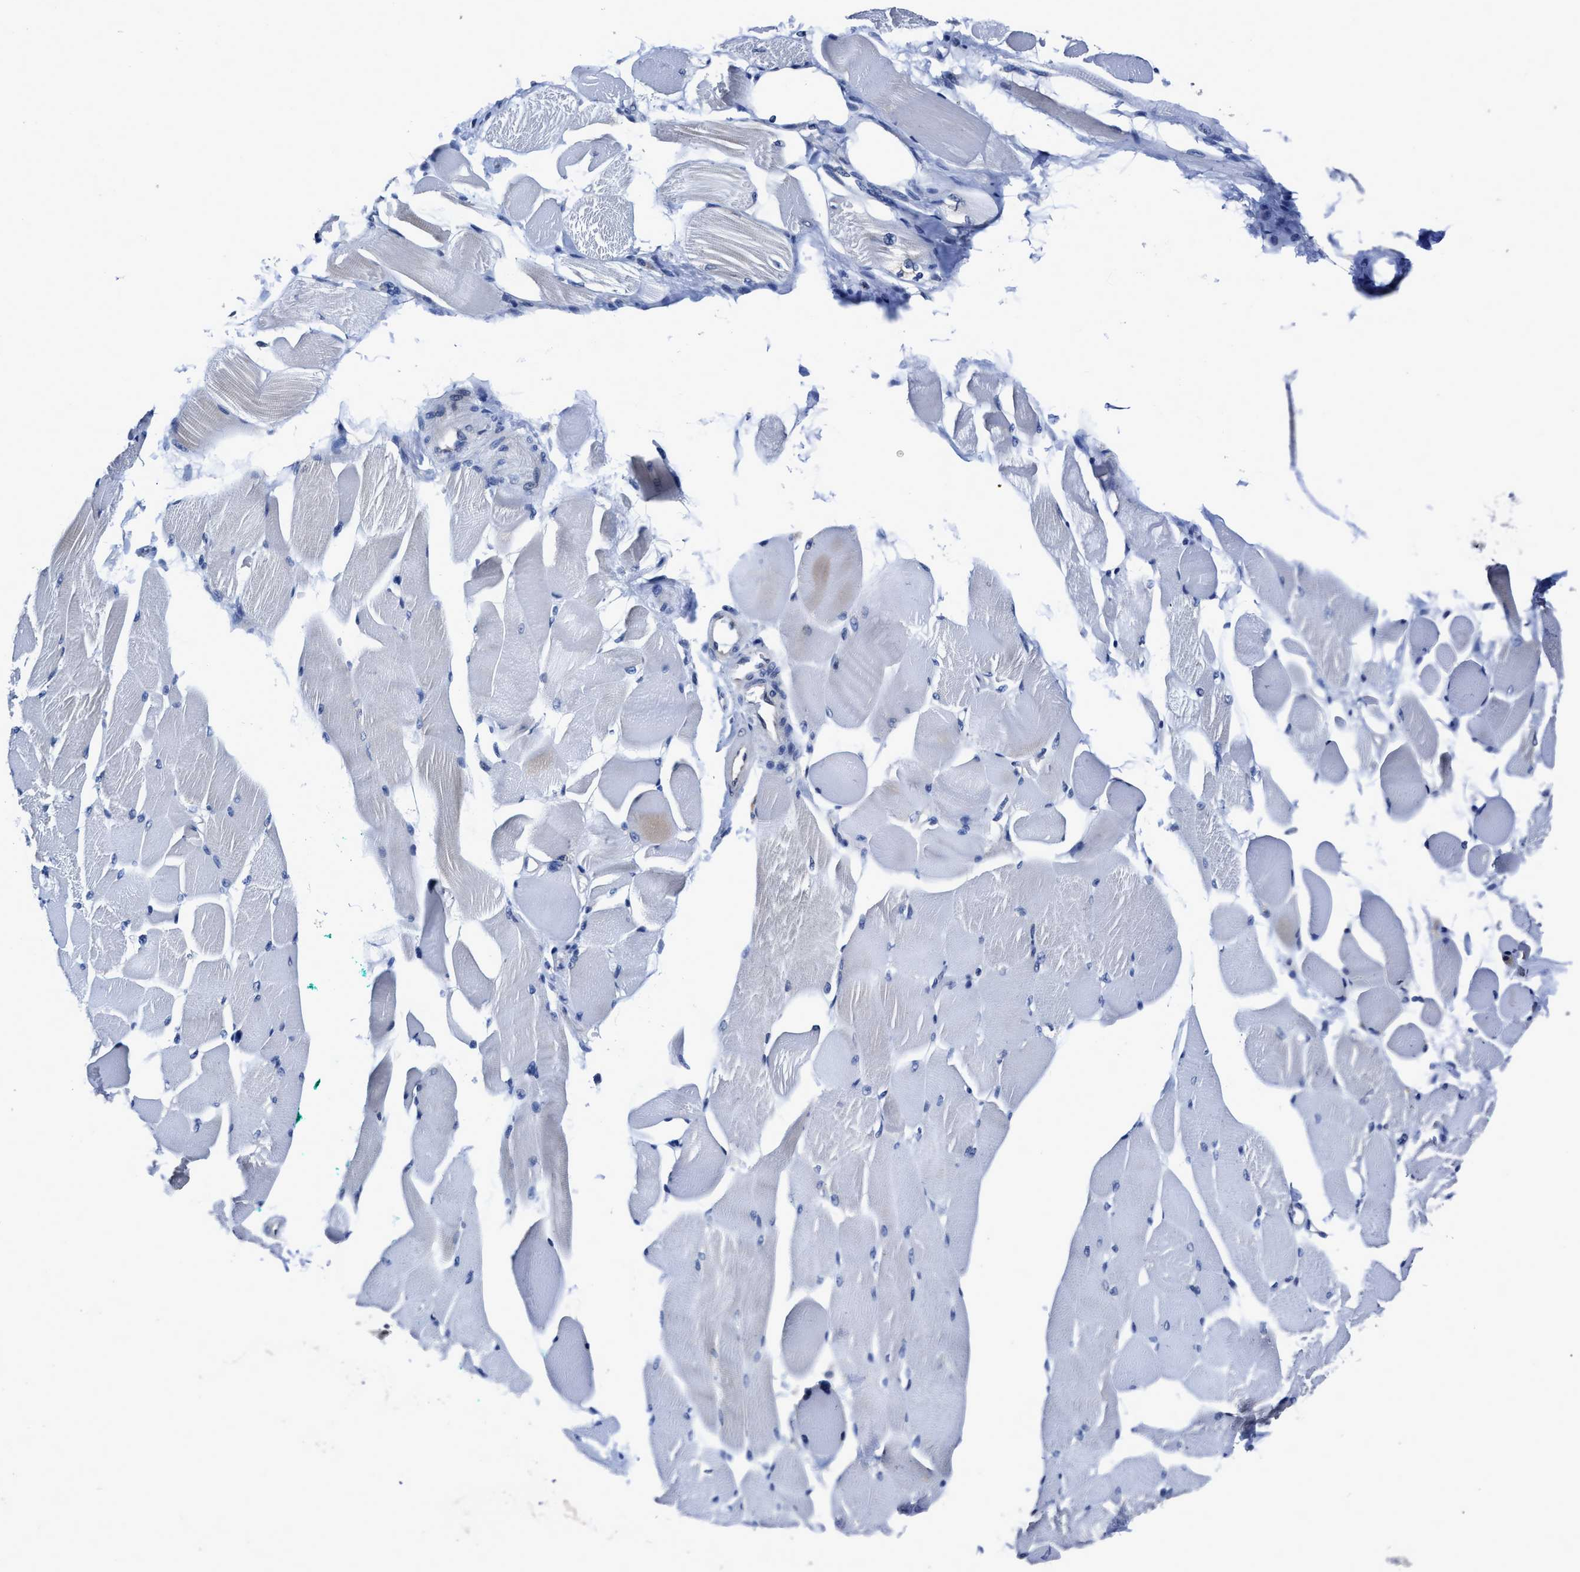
{"staining": {"intensity": "negative", "quantity": "none", "location": "none"}, "tissue": "skeletal muscle", "cell_type": "Myocytes", "image_type": "normal", "snomed": [{"axis": "morphology", "description": "Normal tissue, NOS"}, {"axis": "topography", "description": "Skeletal muscle"}, {"axis": "topography", "description": "Peripheral nerve tissue"}], "caption": "Skeletal muscle stained for a protein using immunohistochemistry reveals no positivity myocytes.", "gene": "HOOK1", "patient": {"sex": "female", "age": 84}}